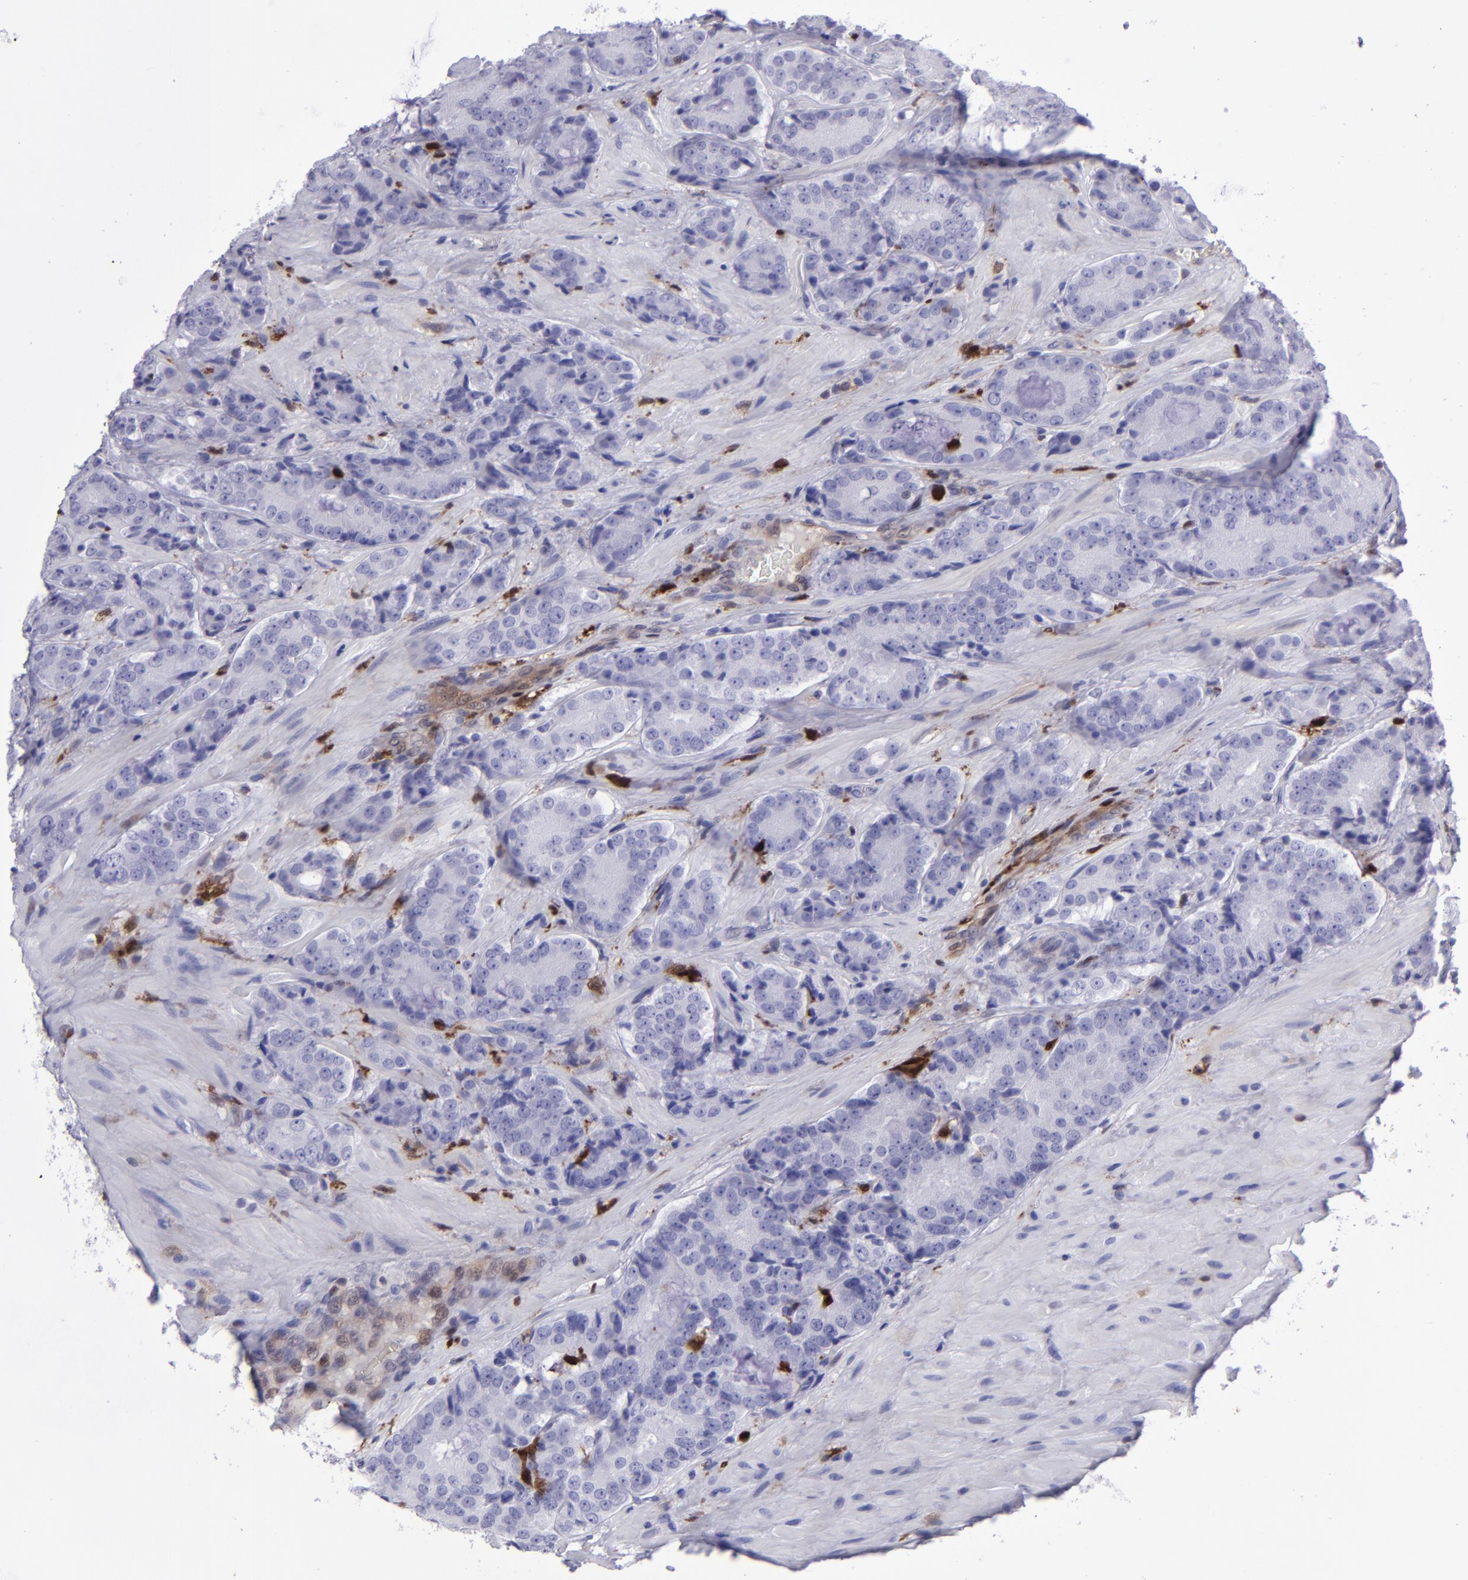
{"staining": {"intensity": "negative", "quantity": "none", "location": "none"}, "tissue": "prostate cancer", "cell_type": "Tumor cells", "image_type": "cancer", "snomed": [{"axis": "morphology", "description": "Adenocarcinoma, High grade"}, {"axis": "topography", "description": "Prostate"}], "caption": "An image of human prostate cancer is negative for staining in tumor cells.", "gene": "TYMP", "patient": {"sex": "male", "age": 70}}